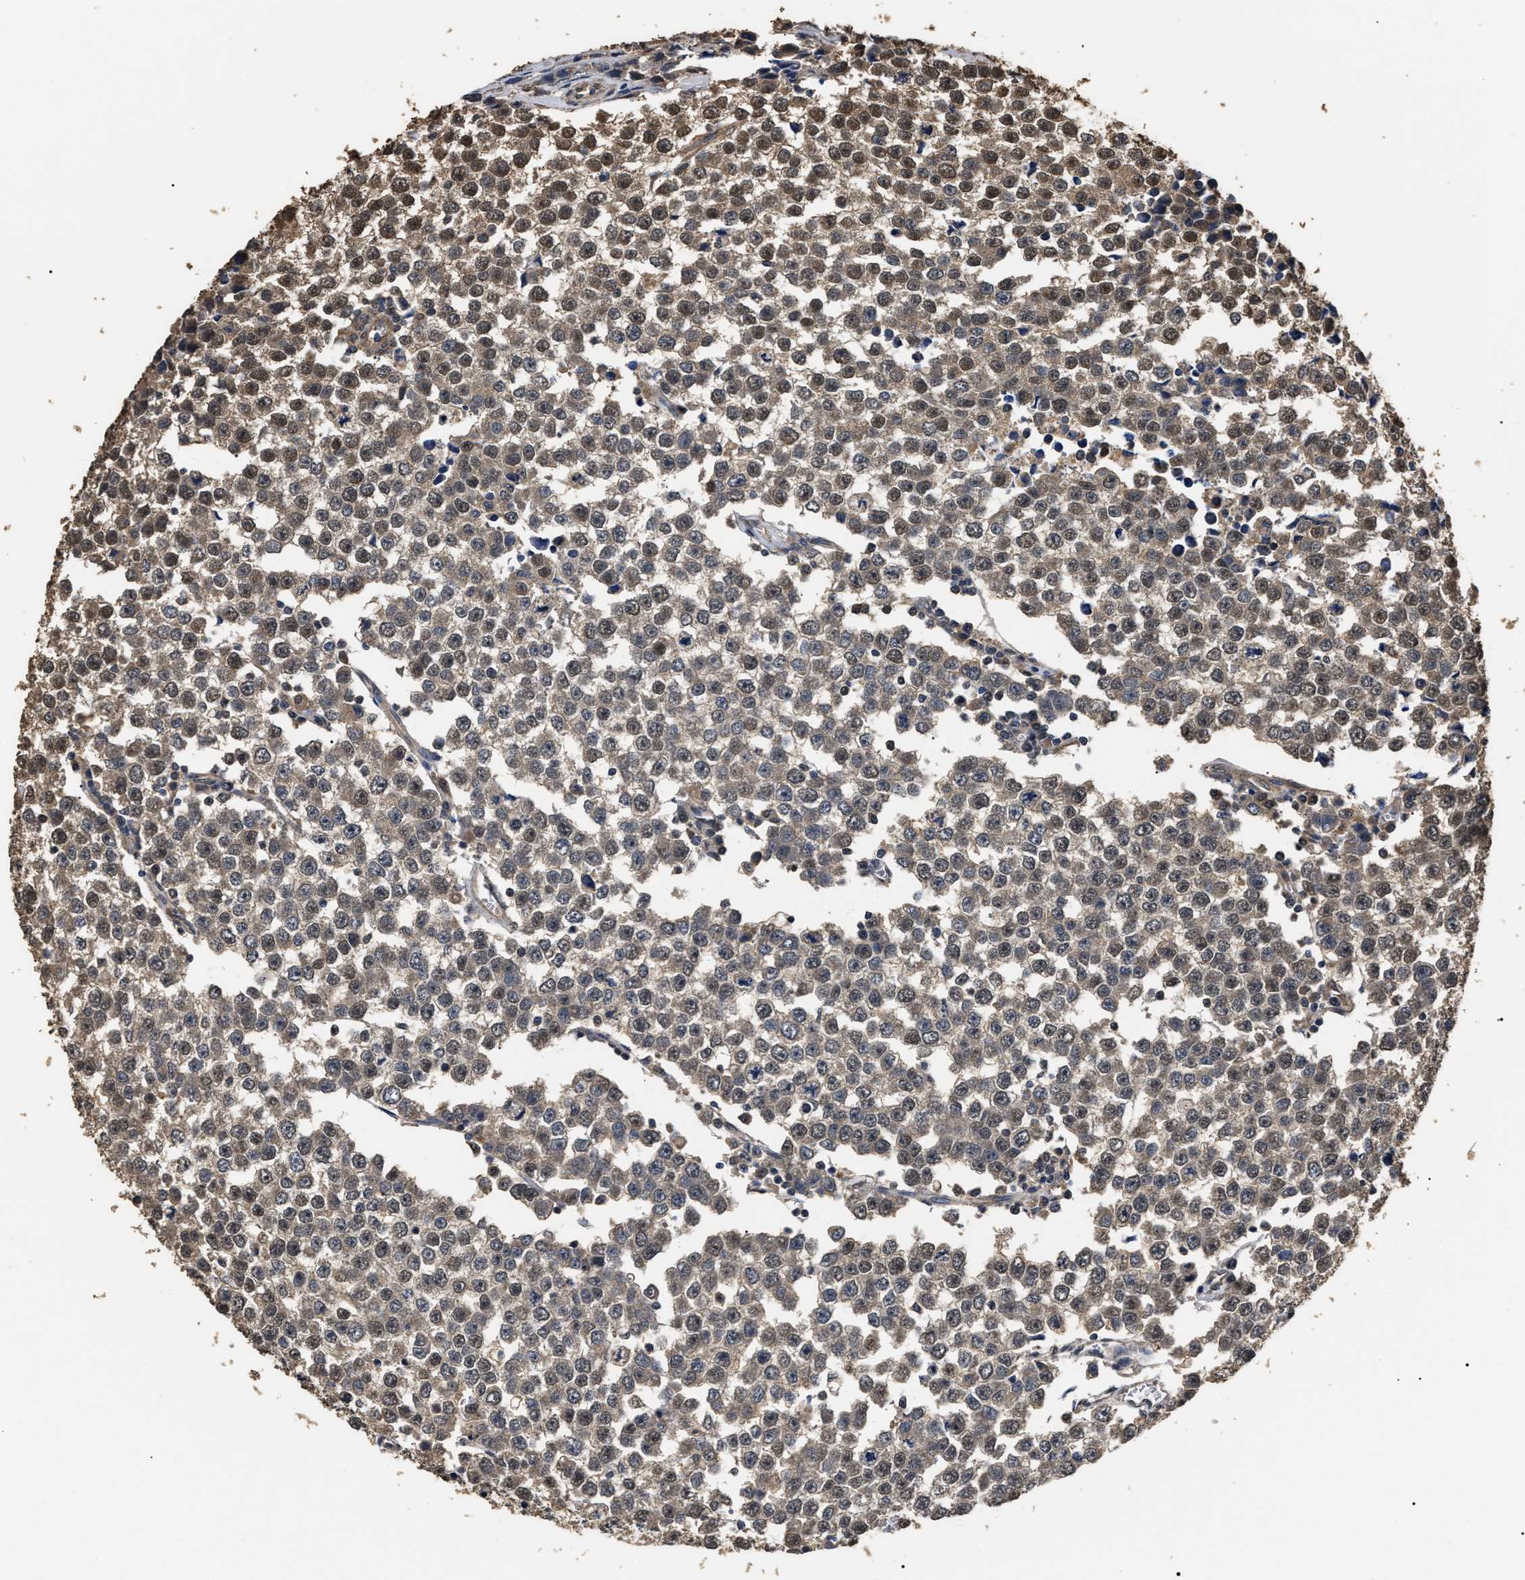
{"staining": {"intensity": "moderate", "quantity": "<25%", "location": "cytoplasmic/membranous,nuclear"}, "tissue": "testis cancer", "cell_type": "Tumor cells", "image_type": "cancer", "snomed": [{"axis": "morphology", "description": "Seminoma, NOS"}, {"axis": "morphology", "description": "Carcinoma, Embryonal, NOS"}, {"axis": "topography", "description": "Testis"}], "caption": "Brown immunohistochemical staining in testis cancer displays moderate cytoplasmic/membranous and nuclear expression in approximately <25% of tumor cells. The staining was performed using DAB (3,3'-diaminobenzidine), with brown indicating positive protein expression. Nuclei are stained blue with hematoxylin.", "gene": "PSMD8", "patient": {"sex": "male", "age": 52}}